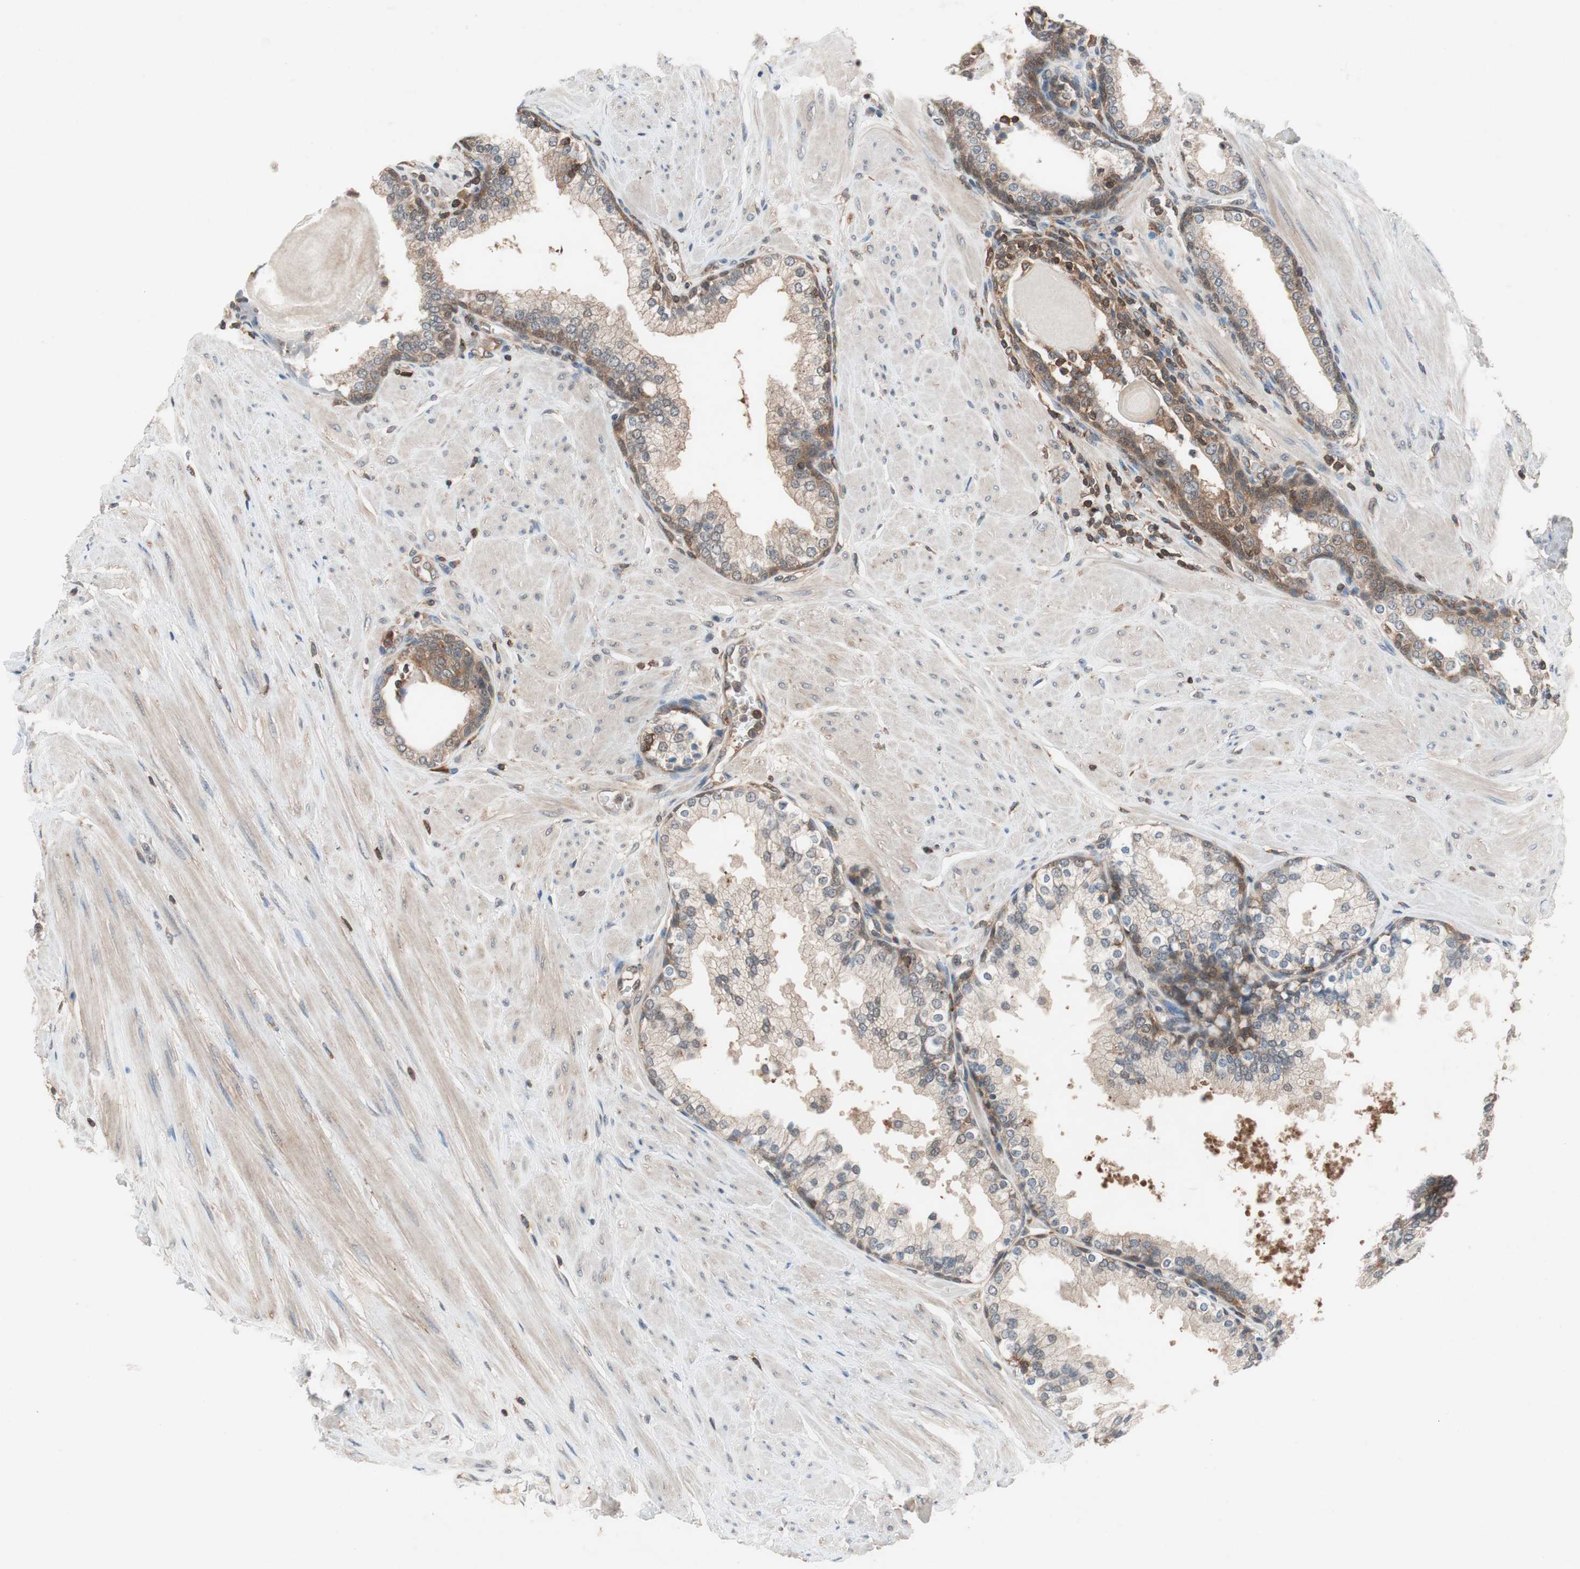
{"staining": {"intensity": "moderate", "quantity": ">75%", "location": "cytoplasmic/membranous"}, "tissue": "prostate", "cell_type": "Glandular cells", "image_type": "normal", "snomed": [{"axis": "morphology", "description": "Normal tissue, NOS"}, {"axis": "topography", "description": "Prostate"}], "caption": "Protein analysis of normal prostate reveals moderate cytoplasmic/membranous positivity in about >75% of glandular cells.", "gene": "GALT", "patient": {"sex": "male", "age": 51}}